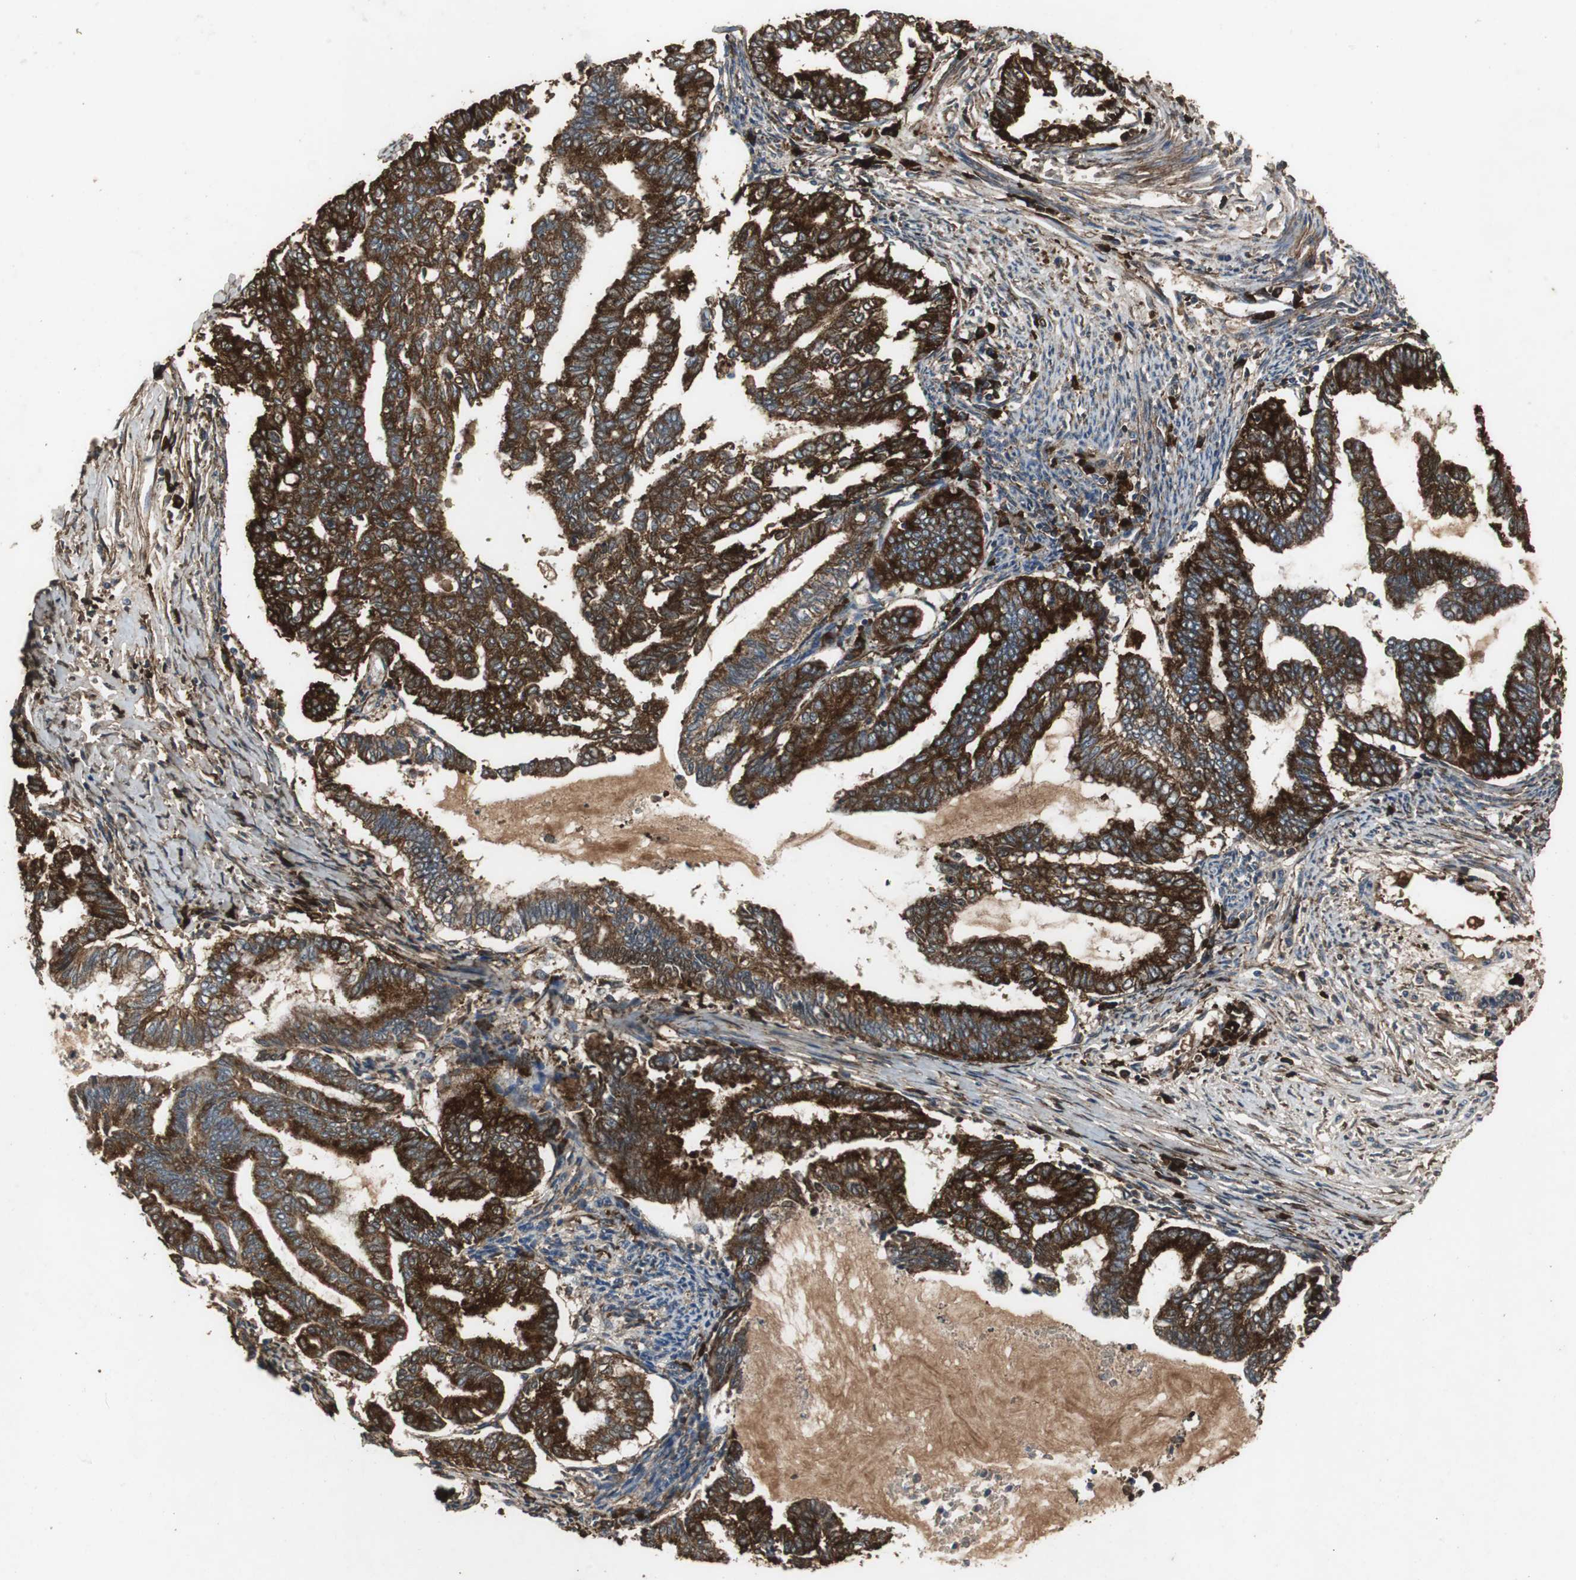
{"staining": {"intensity": "strong", "quantity": ">75%", "location": "cytoplasmic/membranous"}, "tissue": "endometrial cancer", "cell_type": "Tumor cells", "image_type": "cancer", "snomed": [{"axis": "morphology", "description": "Adenocarcinoma, NOS"}, {"axis": "topography", "description": "Endometrium"}], "caption": "The immunohistochemical stain labels strong cytoplasmic/membranous staining in tumor cells of endometrial adenocarcinoma tissue.", "gene": "NAA10", "patient": {"sex": "female", "age": 79}}